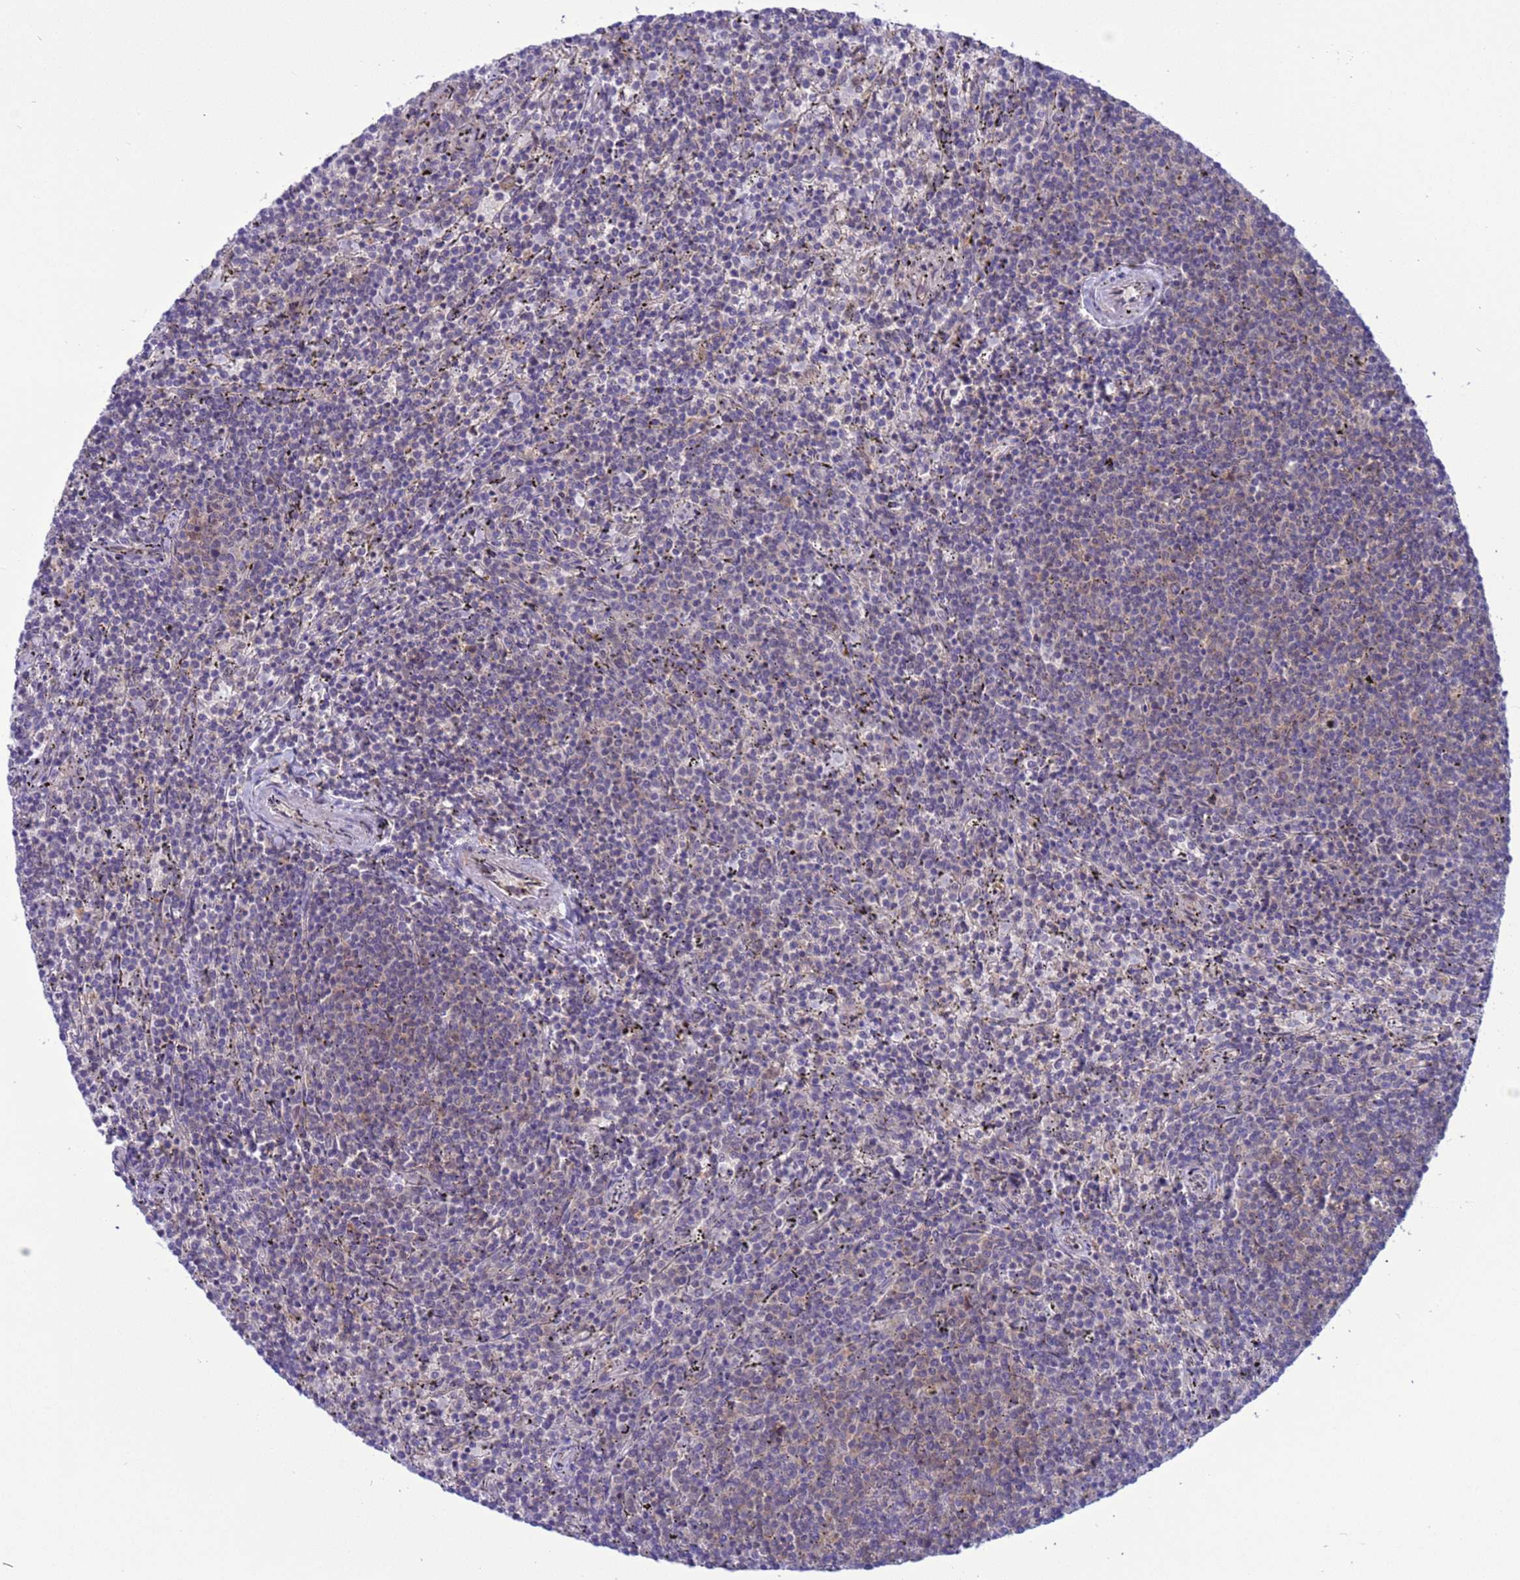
{"staining": {"intensity": "negative", "quantity": "none", "location": "none"}, "tissue": "lymphoma", "cell_type": "Tumor cells", "image_type": "cancer", "snomed": [{"axis": "morphology", "description": "Malignant lymphoma, non-Hodgkin's type, Low grade"}, {"axis": "topography", "description": "Spleen"}], "caption": "Immunohistochemical staining of human low-grade malignant lymphoma, non-Hodgkin's type reveals no significant staining in tumor cells.", "gene": "ZNF461", "patient": {"sex": "female", "age": 50}}